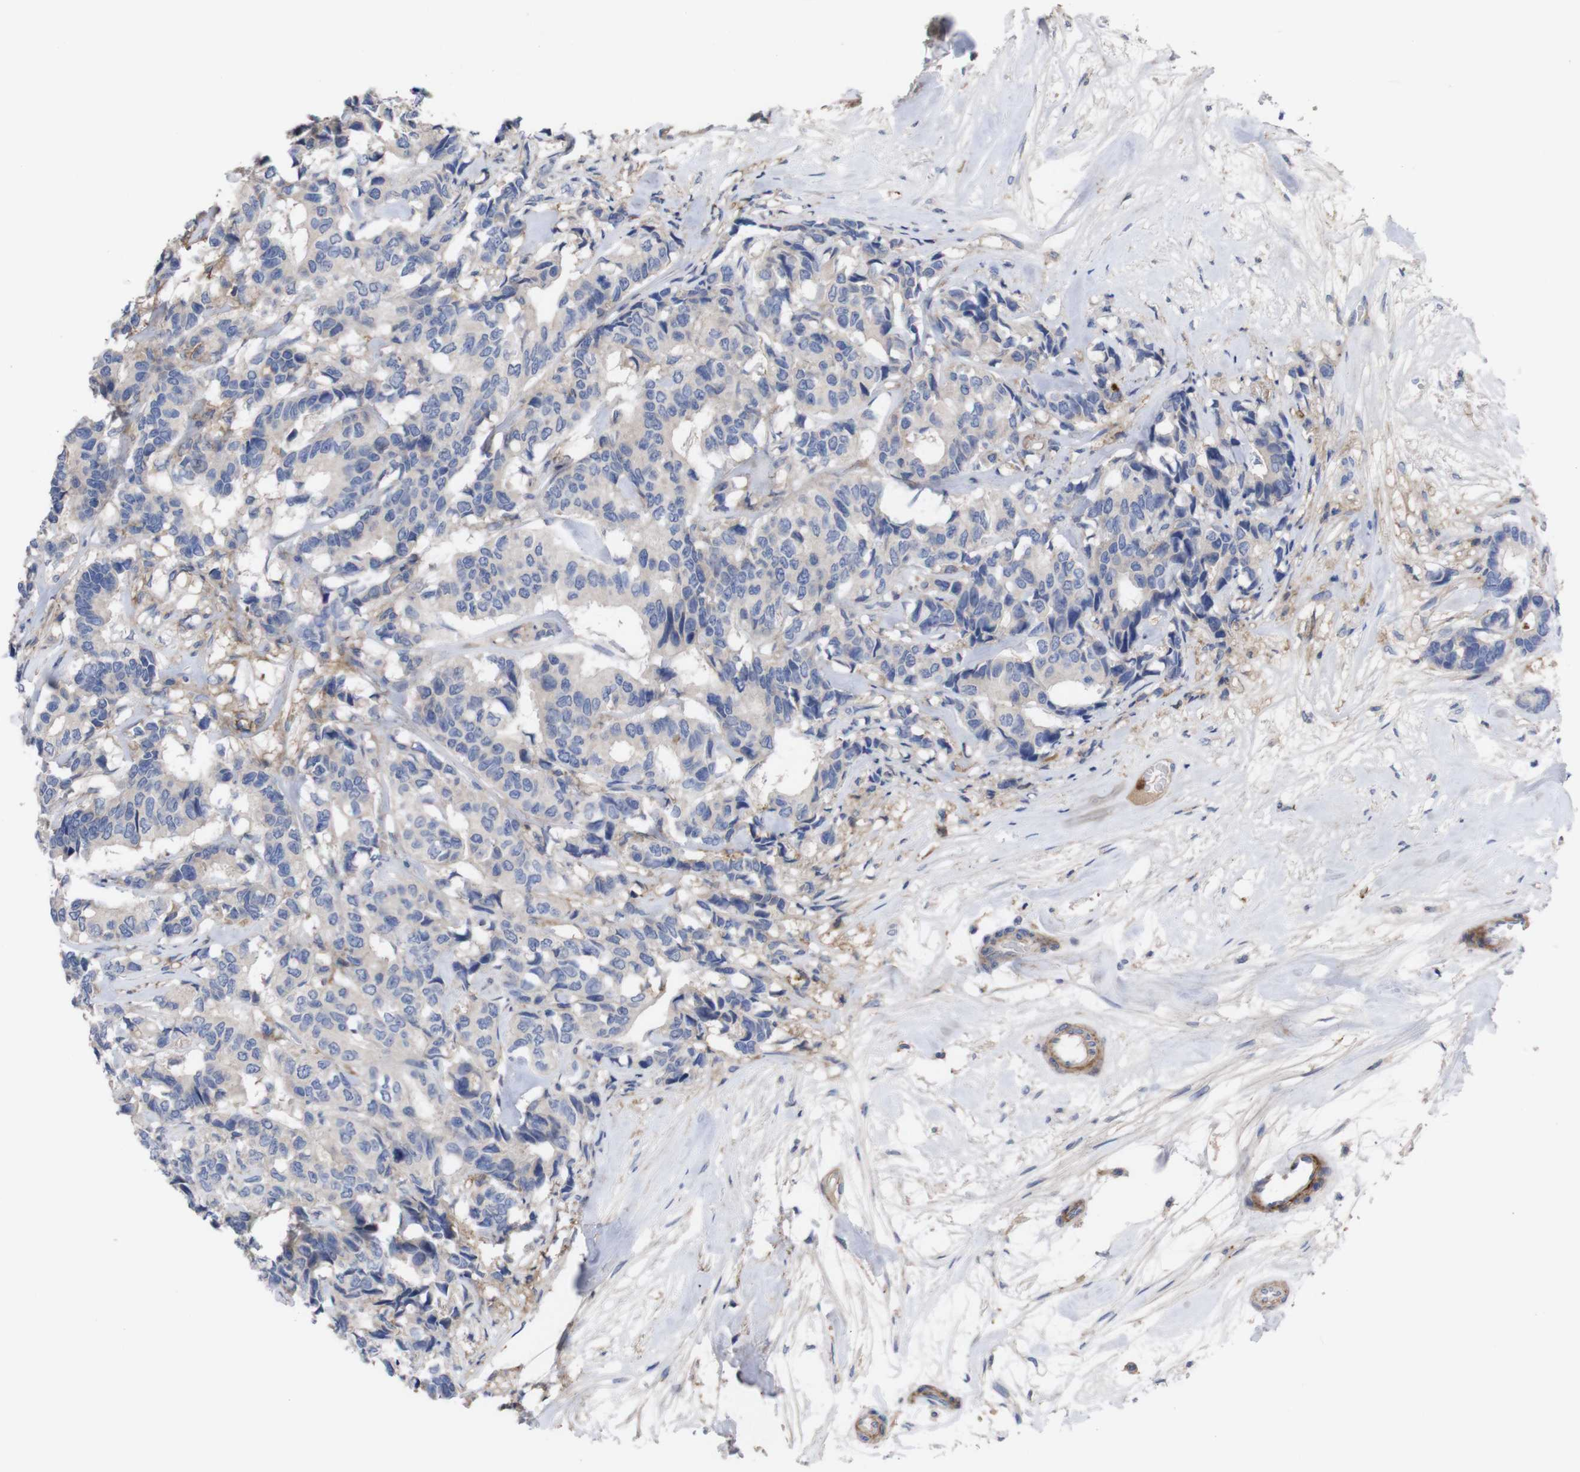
{"staining": {"intensity": "weak", "quantity": "<25%", "location": "cytoplasmic/membranous"}, "tissue": "breast cancer", "cell_type": "Tumor cells", "image_type": "cancer", "snomed": [{"axis": "morphology", "description": "Duct carcinoma"}, {"axis": "topography", "description": "Breast"}], "caption": "The photomicrograph demonstrates no staining of tumor cells in breast cancer (intraductal carcinoma).", "gene": "C5AR1", "patient": {"sex": "female", "age": 87}}